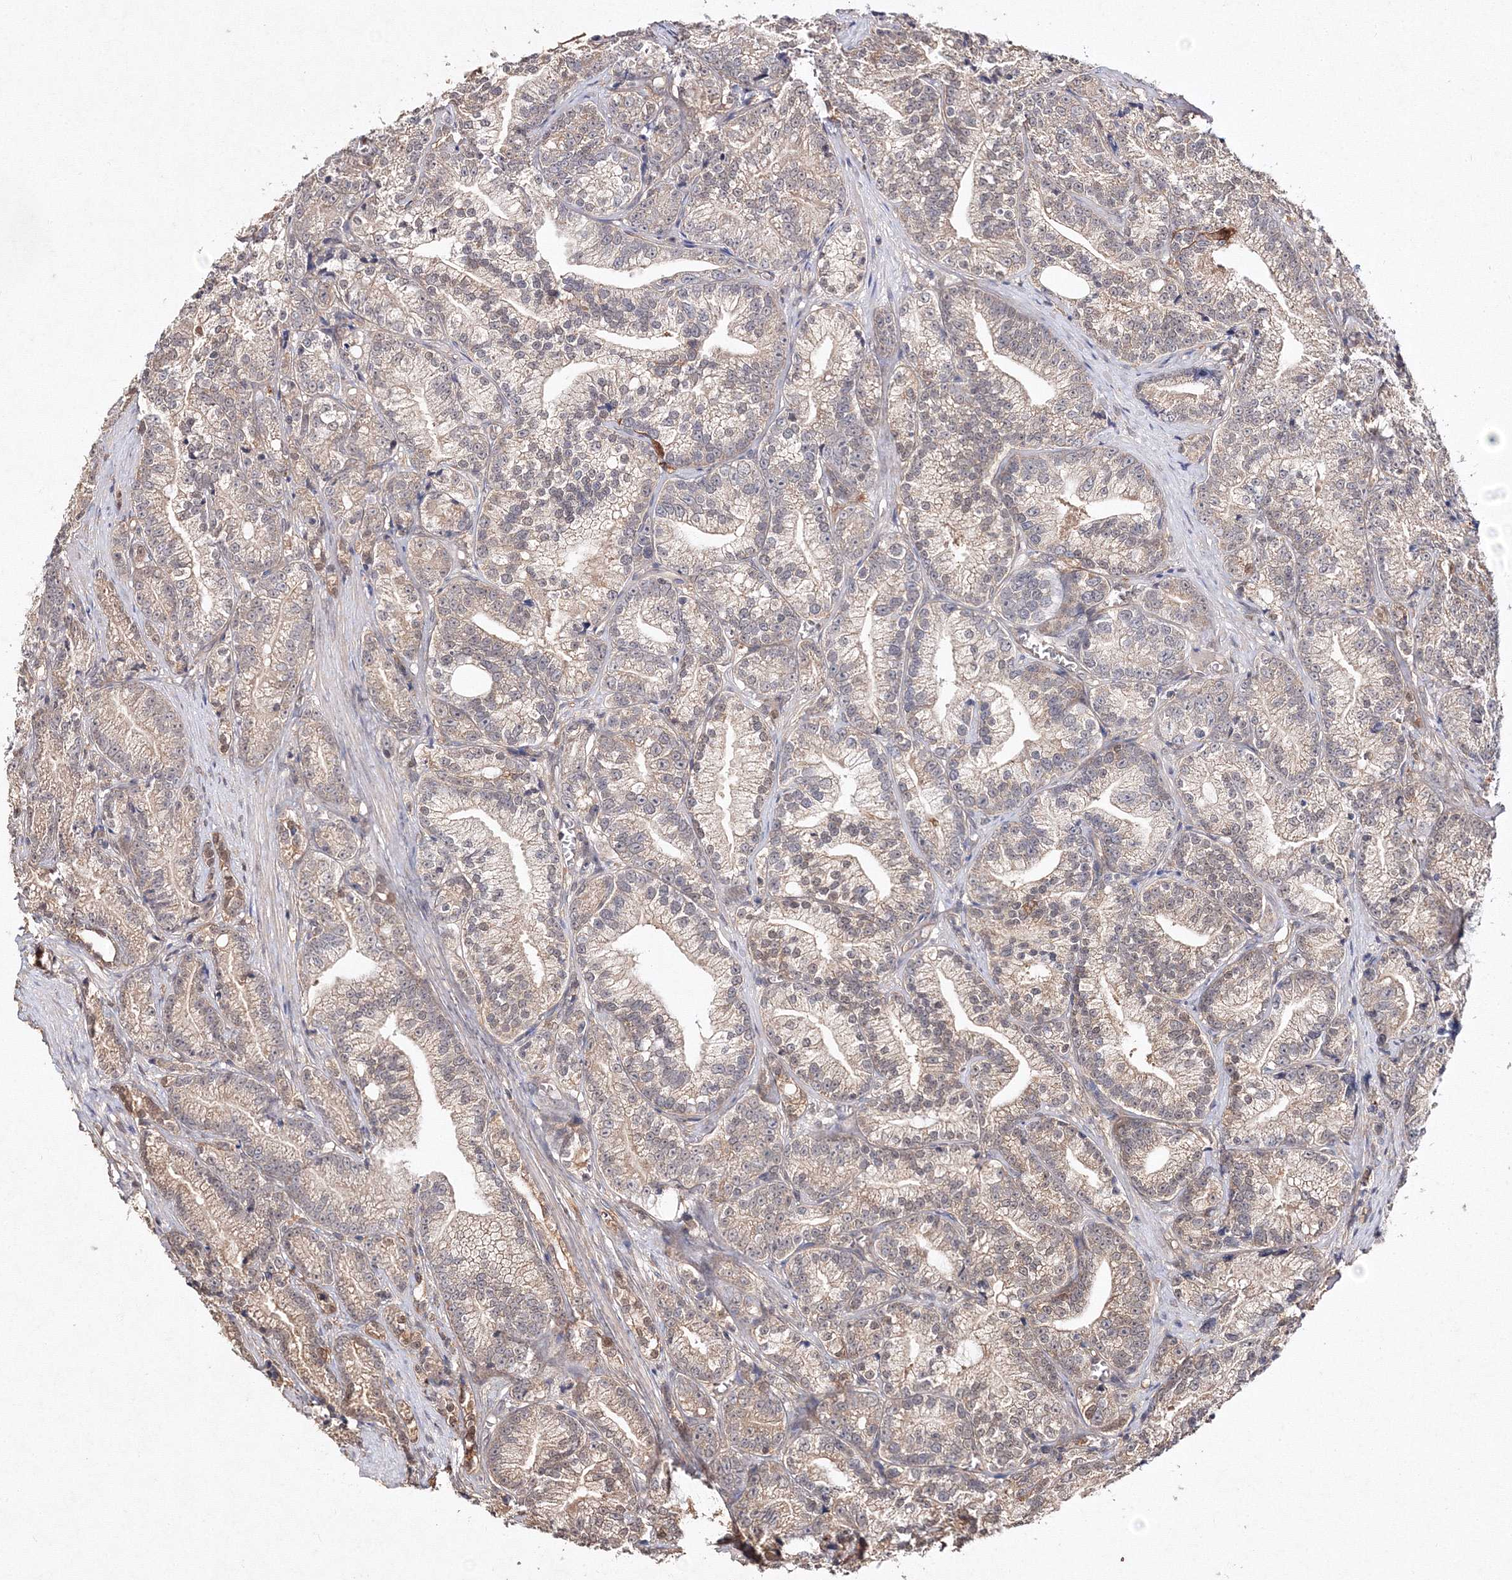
{"staining": {"intensity": "weak", "quantity": "<25%", "location": "cytoplasmic/membranous"}, "tissue": "prostate cancer", "cell_type": "Tumor cells", "image_type": "cancer", "snomed": [{"axis": "morphology", "description": "Adenocarcinoma, Low grade"}, {"axis": "topography", "description": "Prostate"}], "caption": "This is an immunohistochemistry (IHC) photomicrograph of human low-grade adenocarcinoma (prostate). There is no staining in tumor cells.", "gene": "S100A11", "patient": {"sex": "male", "age": 89}}